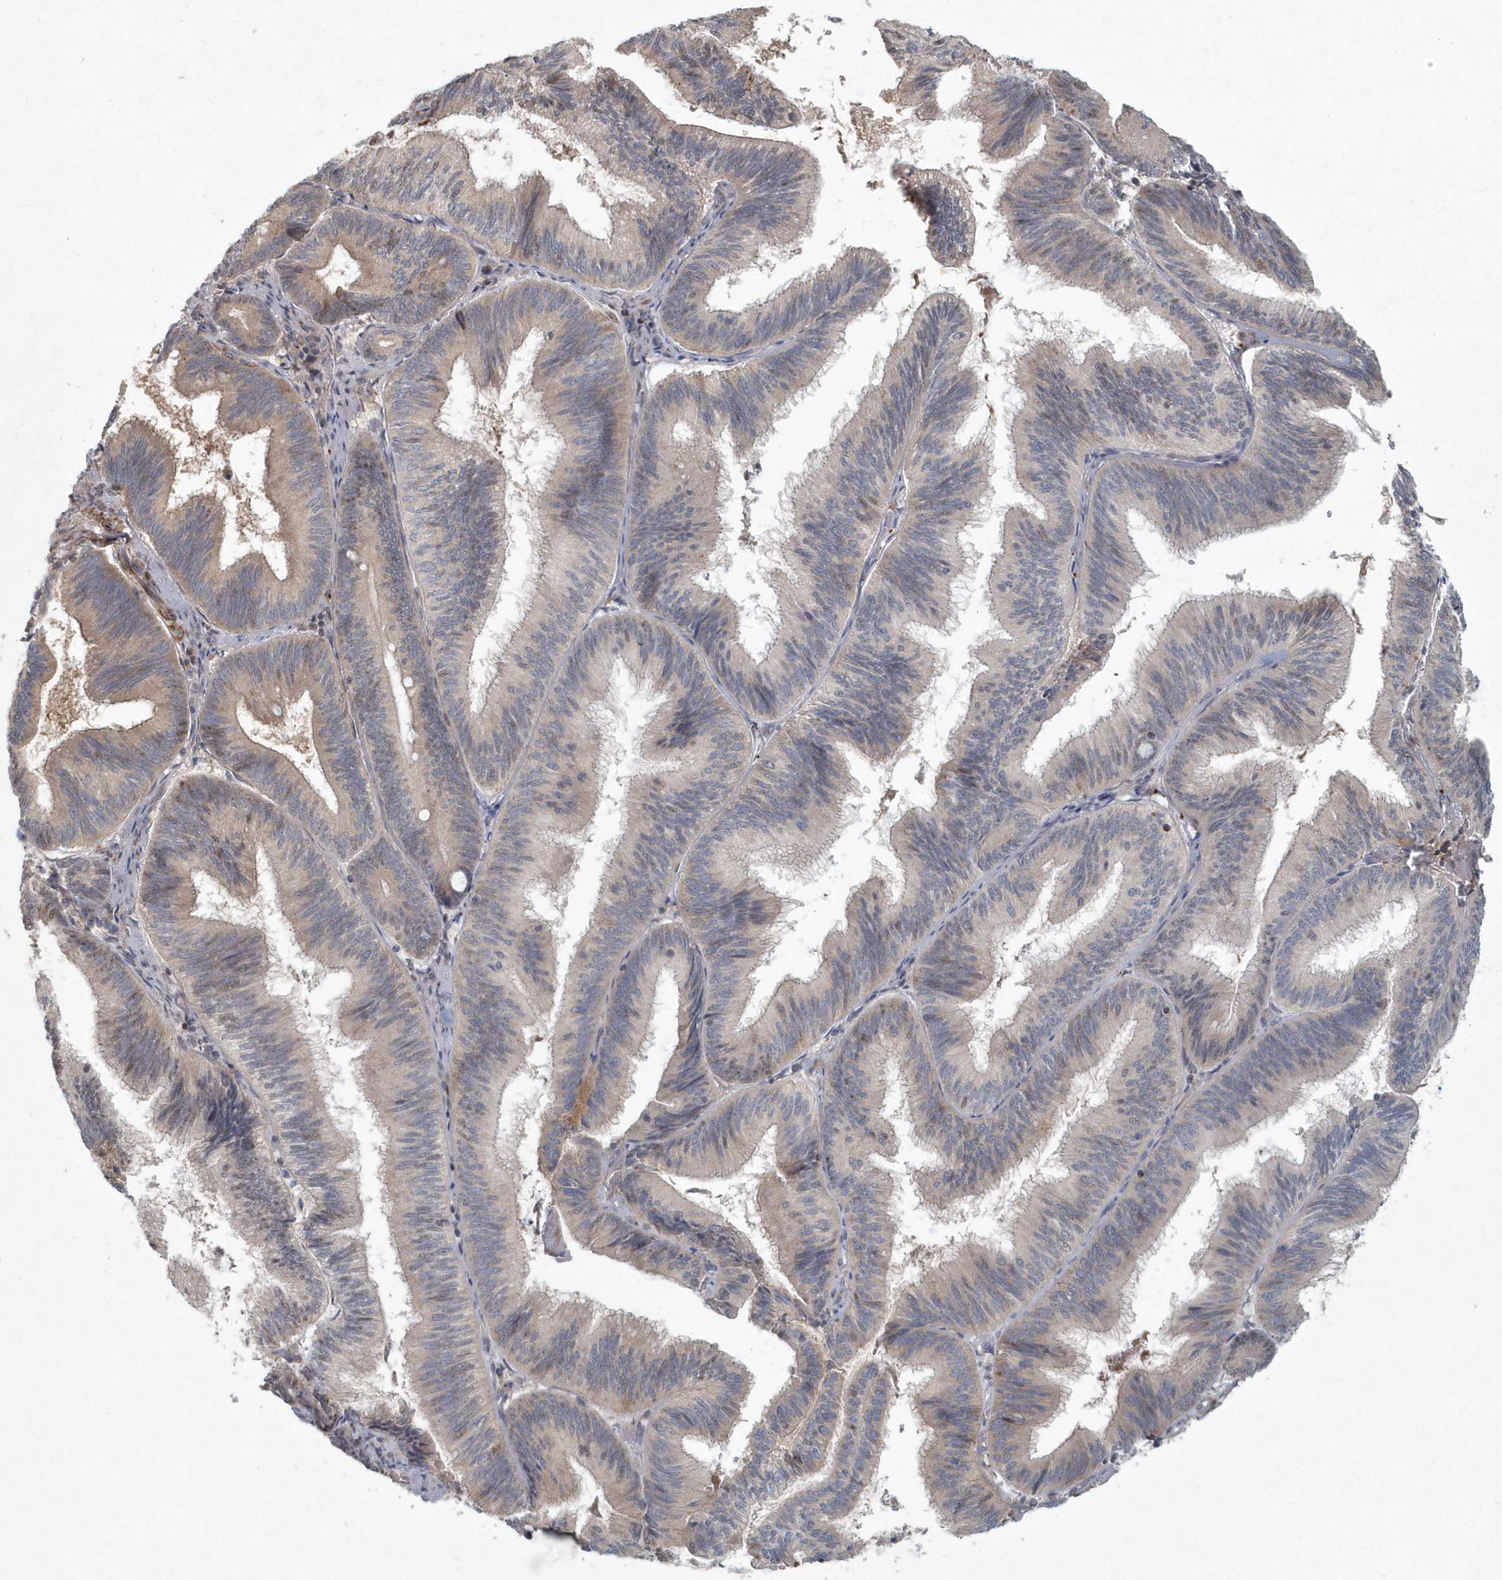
{"staining": {"intensity": "moderate", "quantity": "25%-75%", "location": "cytoplasmic/membranous"}, "tissue": "pancreatic cancer", "cell_type": "Tumor cells", "image_type": "cancer", "snomed": [{"axis": "morphology", "description": "Adenocarcinoma, NOS"}, {"axis": "topography", "description": "Pancreas"}], "caption": "Tumor cells demonstrate medium levels of moderate cytoplasmic/membranous positivity in approximately 25%-75% of cells in human pancreatic cancer (adenocarcinoma).", "gene": "ARHGEF38", "patient": {"sex": "male", "age": 82}}